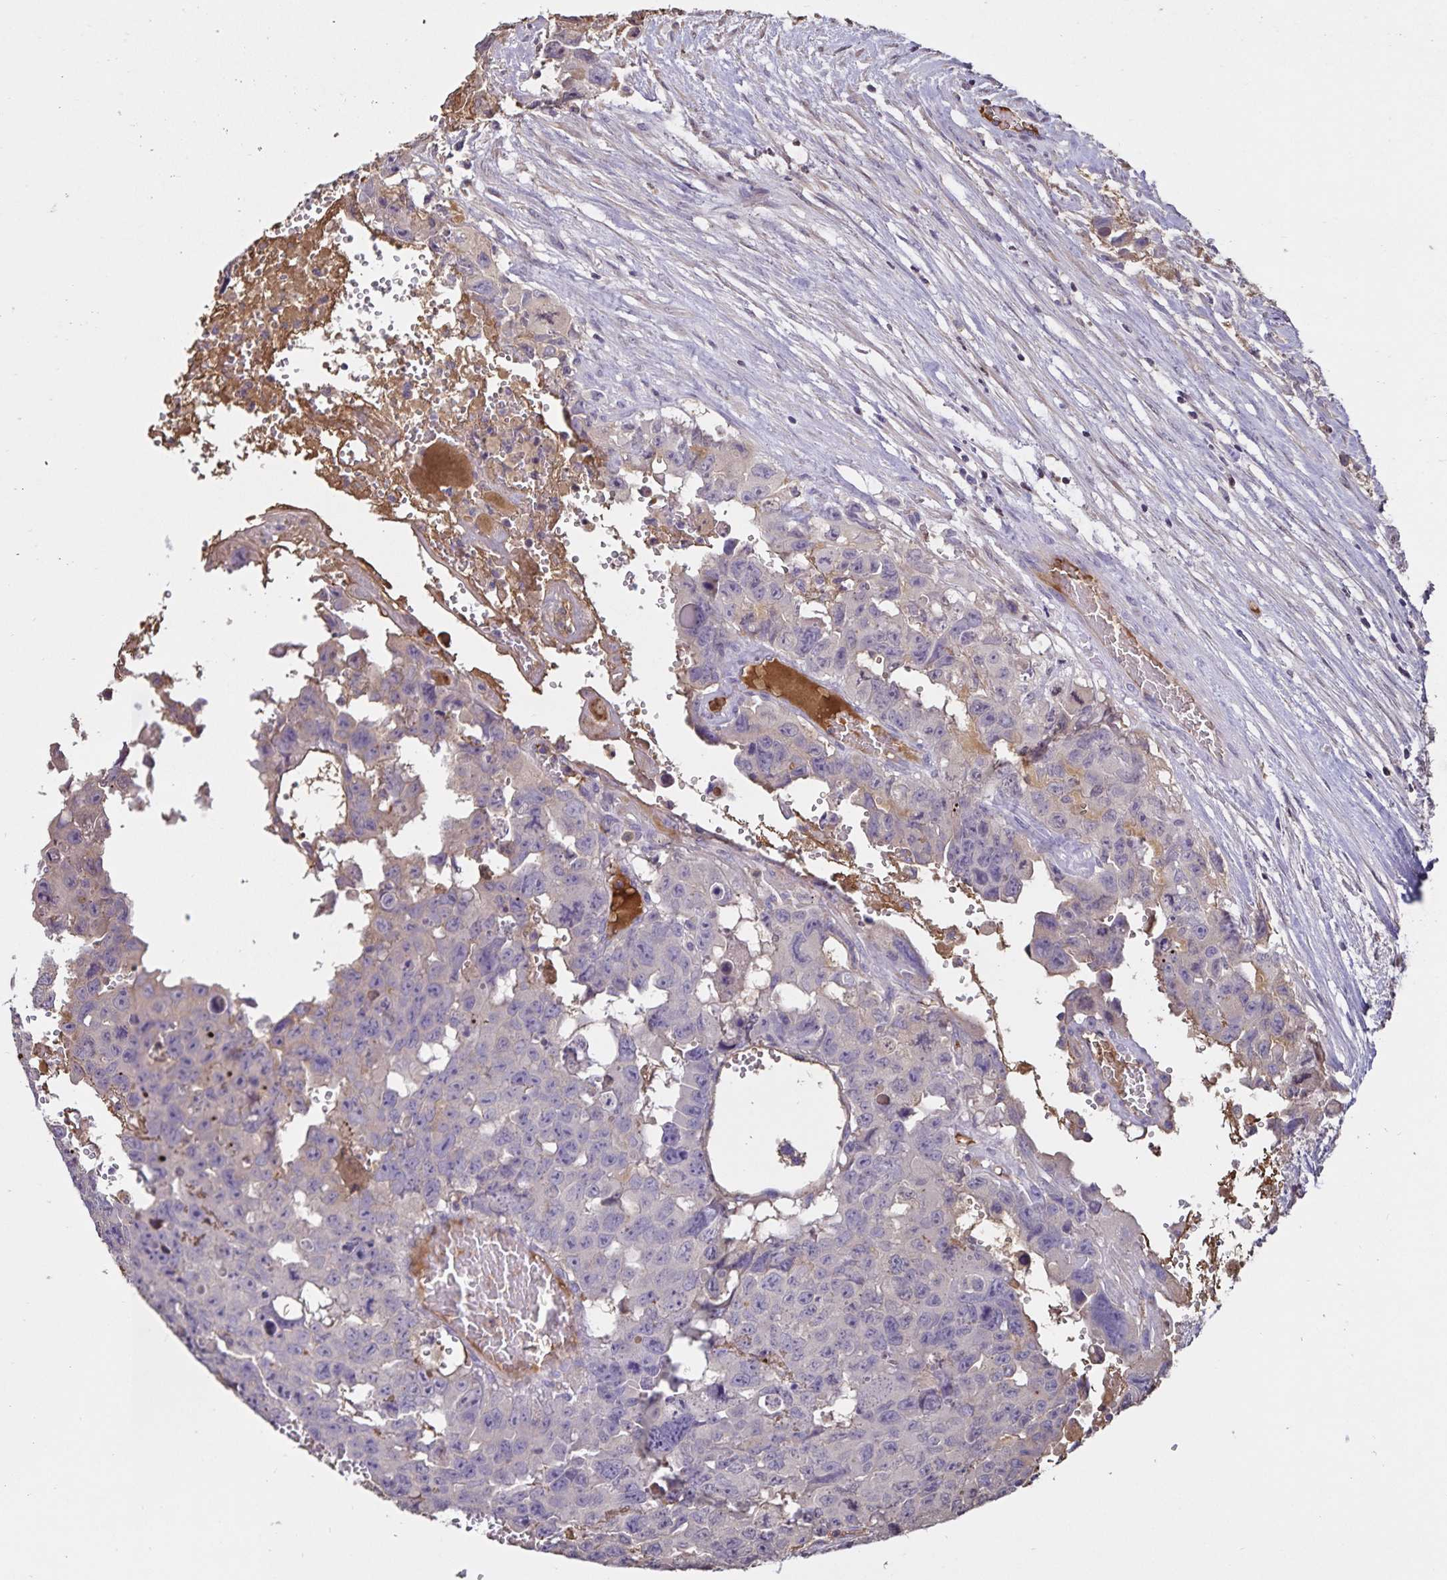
{"staining": {"intensity": "negative", "quantity": "none", "location": "none"}, "tissue": "testis cancer", "cell_type": "Tumor cells", "image_type": "cancer", "snomed": [{"axis": "morphology", "description": "Seminoma, NOS"}, {"axis": "topography", "description": "Testis"}], "caption": "Immunohistochemistry (IHC) image of neoplastic tissue: human testis seminoma stained with DAB (3,3'-diaminobenzidine) reveals no significant protein staining in tumor cells.", "gene": "FGG", "patient": {"sex": "male", "age": 26}}